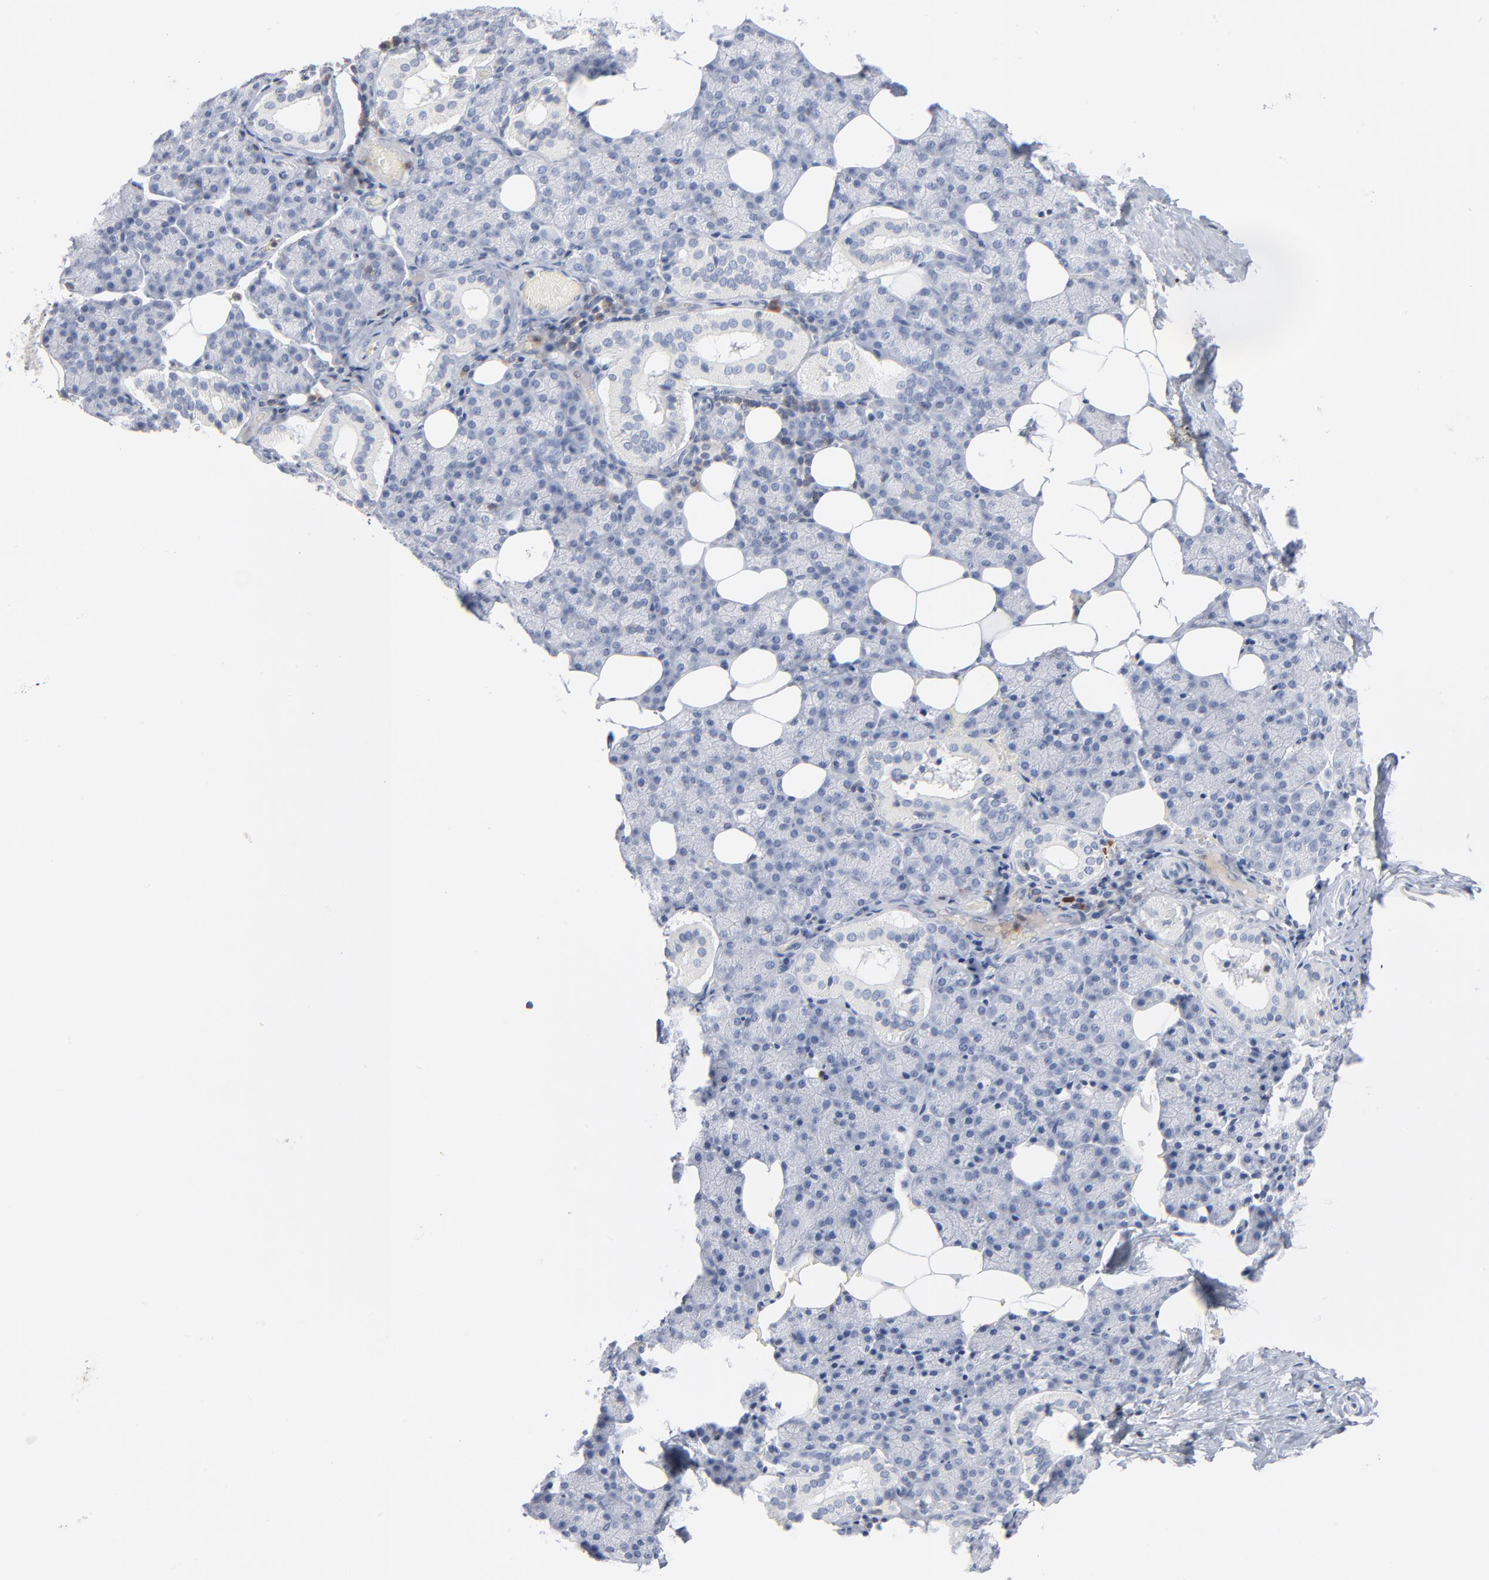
{"staining": {"intensity": "negative", "quantity": "none", "location": "none"}, "tissue": "salivary gland", "cell_type": "Glandular cells", "image_type": "normal", "snomed": [{"axis": "morphology", "description": "Normal tissue, NOS"}, {"axis": "topography", "description": "Lymph node"}, {"axis": "topography", "description": "Salivary gland"}], "caption": "This is a histopathology image of immunohistochemistry (IHC) staining of benign salivary gland, which shows no expression in glandular cells. Nuclei are stained in blue.", "gene": "PTK2B", "patient": {"sex": "male", "age": 8}}